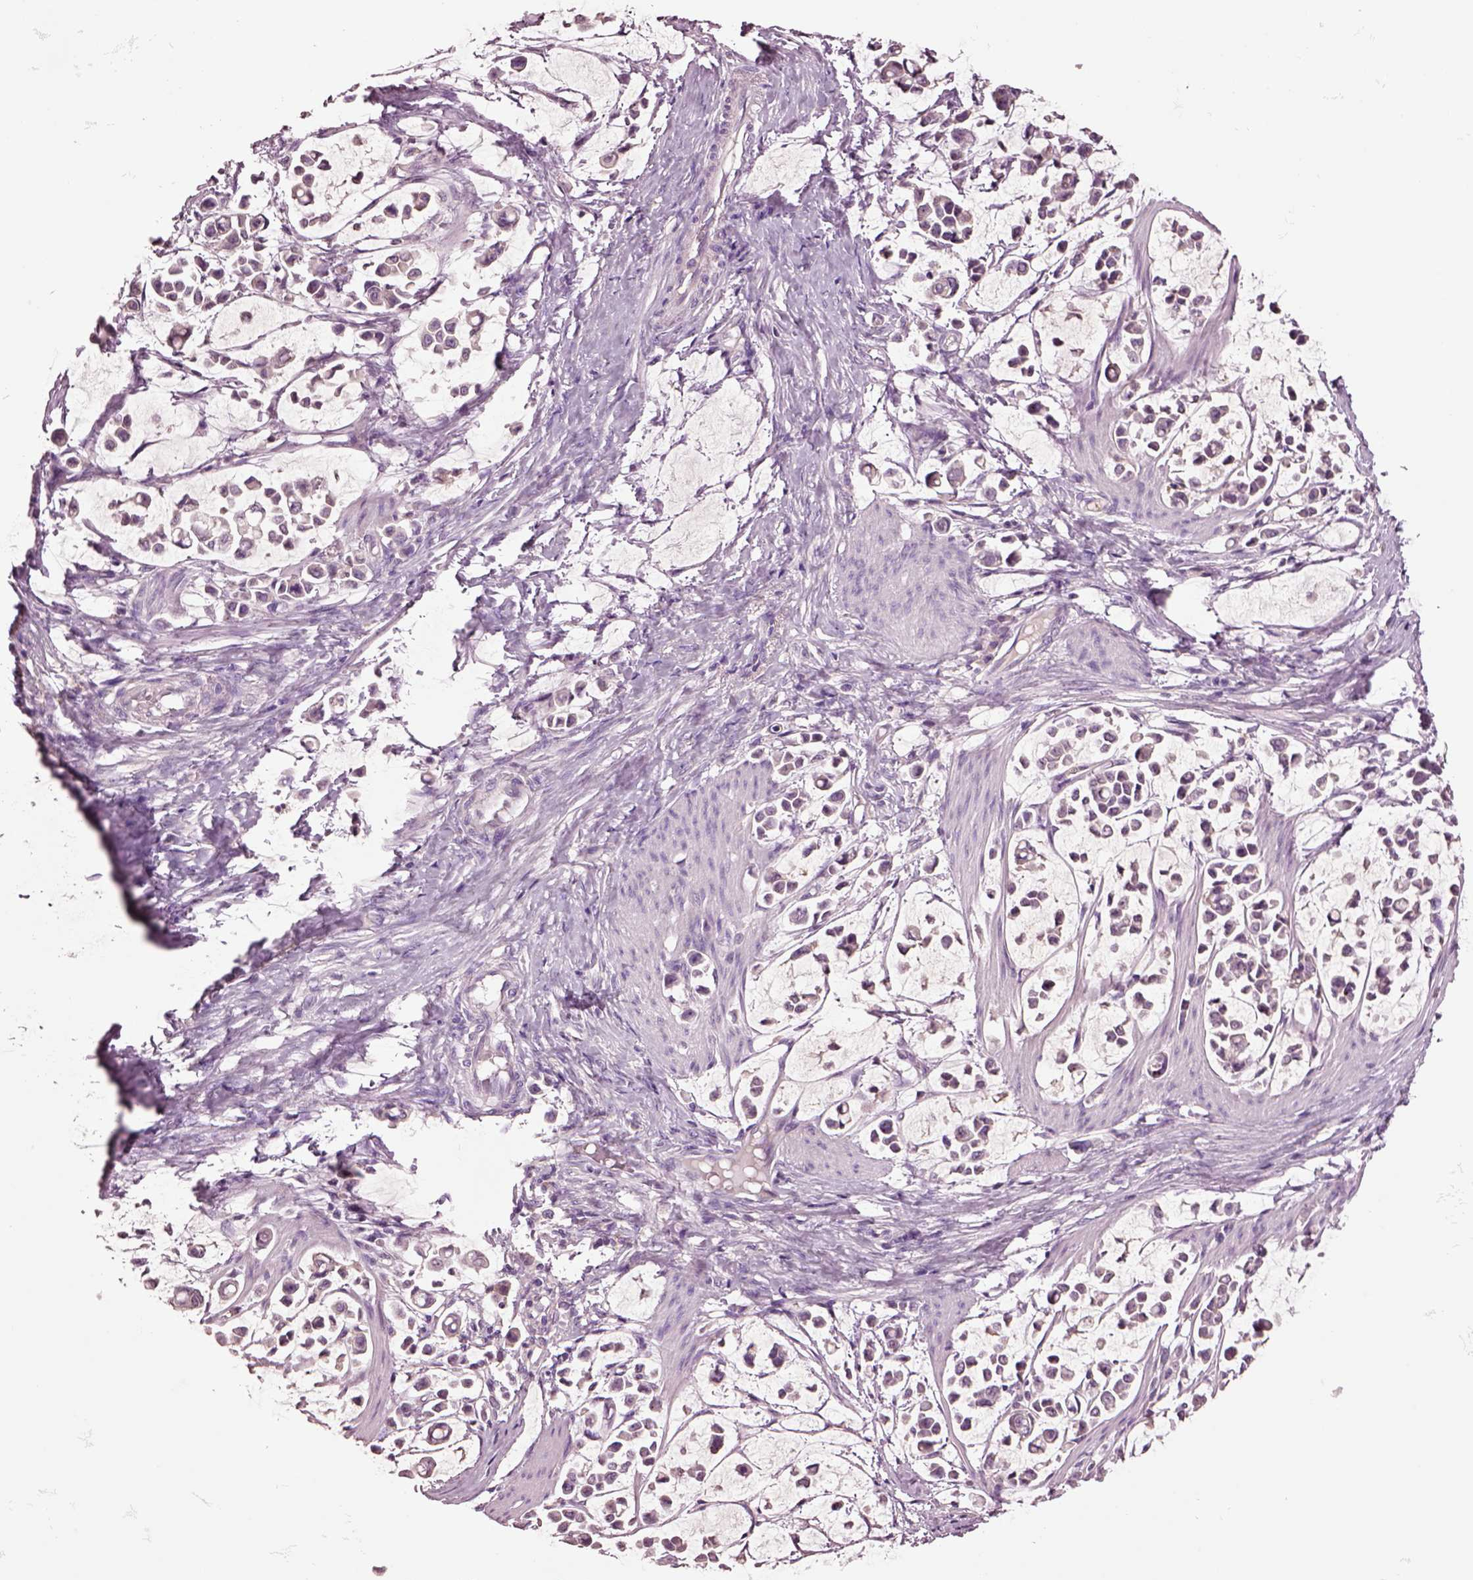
{"staining": {"intensity": "negative", "quantity": "none", "location": "none"}, "tissue": "stomach cancer", "cell_type": "Tumor cells", "image_type": "cancer", "snomed": [{"axis": "morphology", "description": "Adenocarcinoma, NOS"}, {"axis": "topography", "description": "Stomach"}], "caption": "A high-resolution photomicrograph shows immunohistochemistry staining of stomach adenocarcinoma, which demonstrates no significant positivity in tumor cells. (Immunohistochemistry (ihc), brightfield microscopy, high magnification).", "gene": "CLPSL1", "patient": {"sex": "male", "age": 82}}